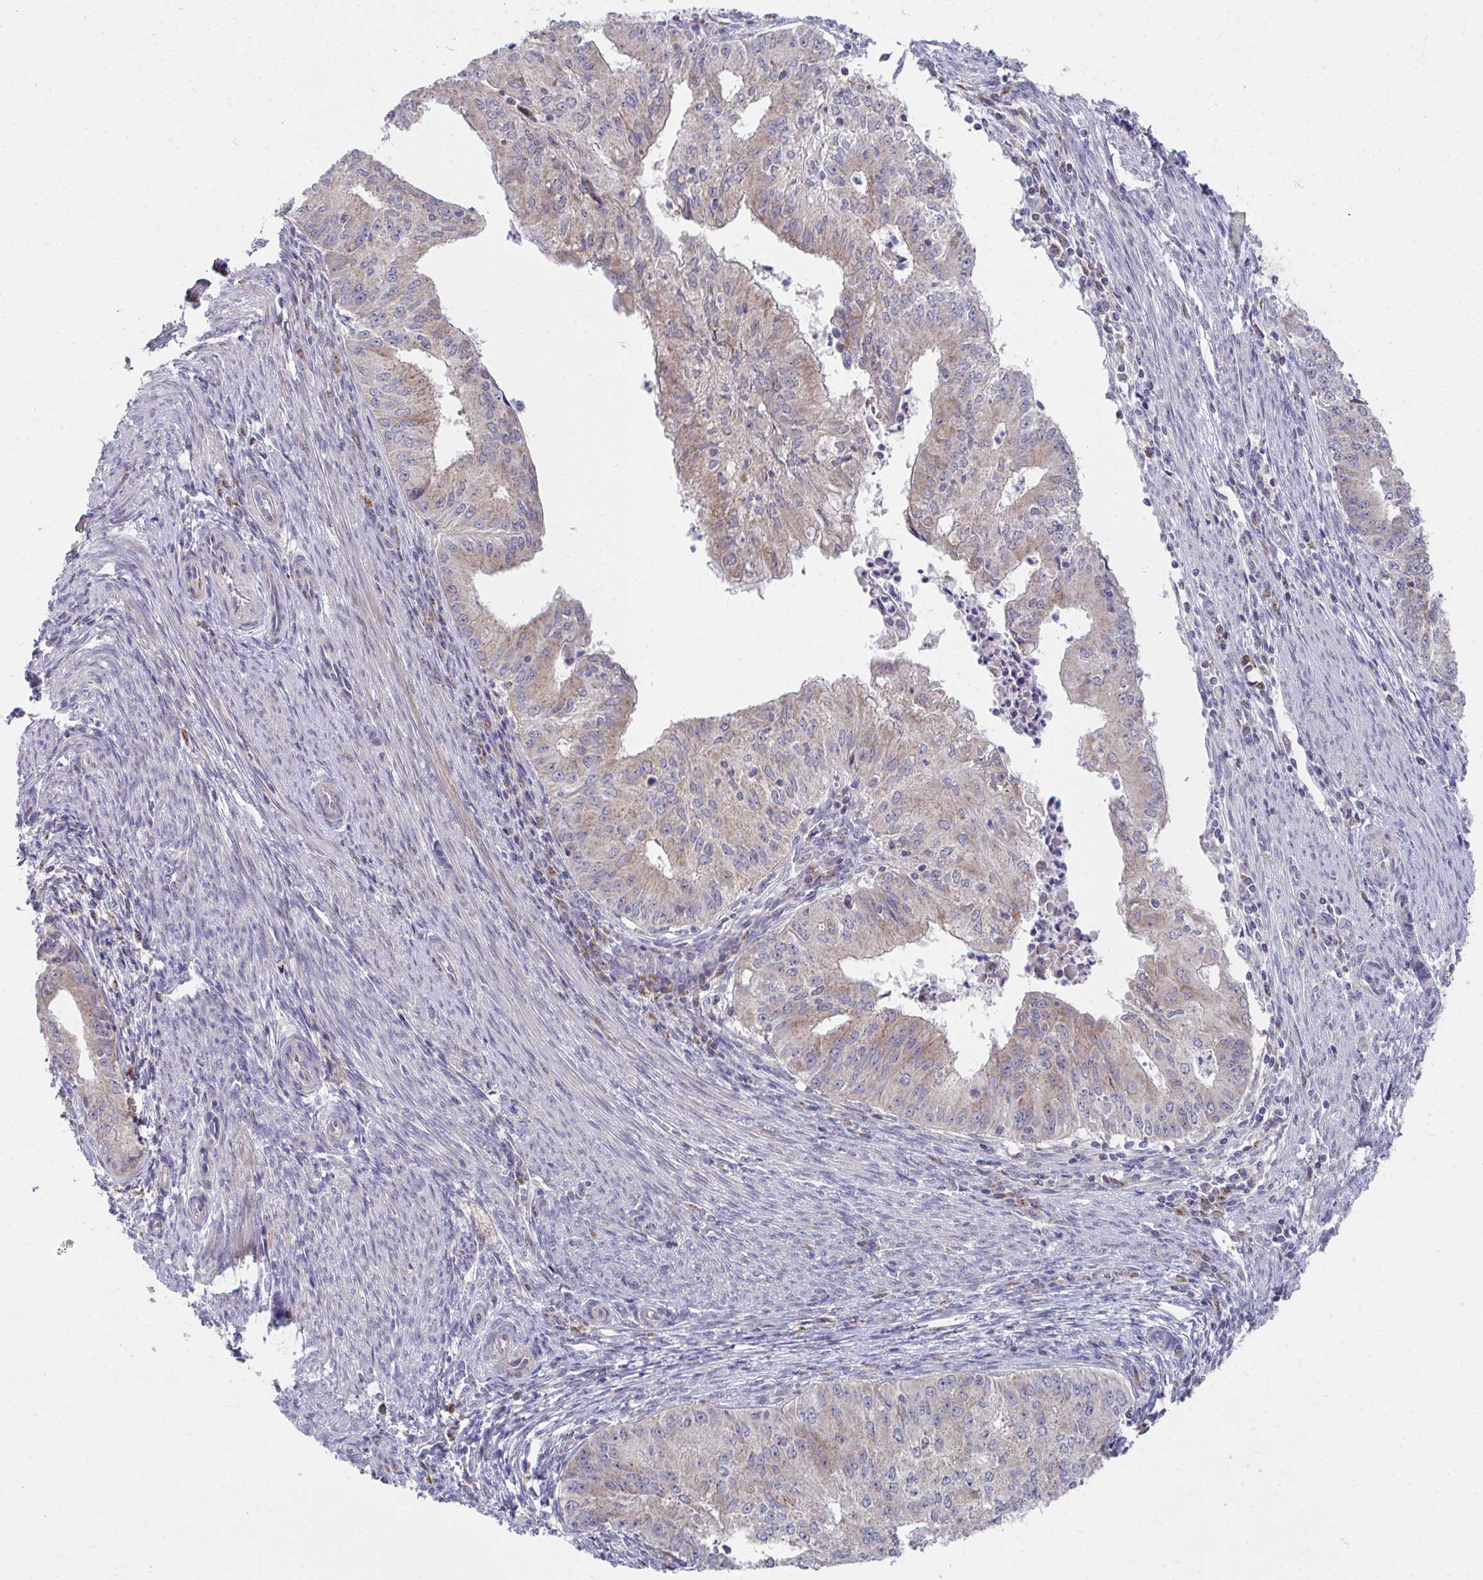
{"staining": {"intensity": "weak", "quantity": ">75%", "location": "cytoplasmic/membranous"}, "tissue": "endometrial cancer", "cell_type": "Tumor cells", "image_type": "cancer", "snomed": [{"axis": "morphology", "description": "Adenocarcinoma, NOS"}, {"axis": "topography", "description": "Endometrium"}], "caption": "Endometrial cancer (adenocarcinoma) stained with IHC shows weak cytoplasmic/membranous staining in about >75% of tumor cells.", "gene": "PEX3", "patient": {"sex": "female", "age": 50}}